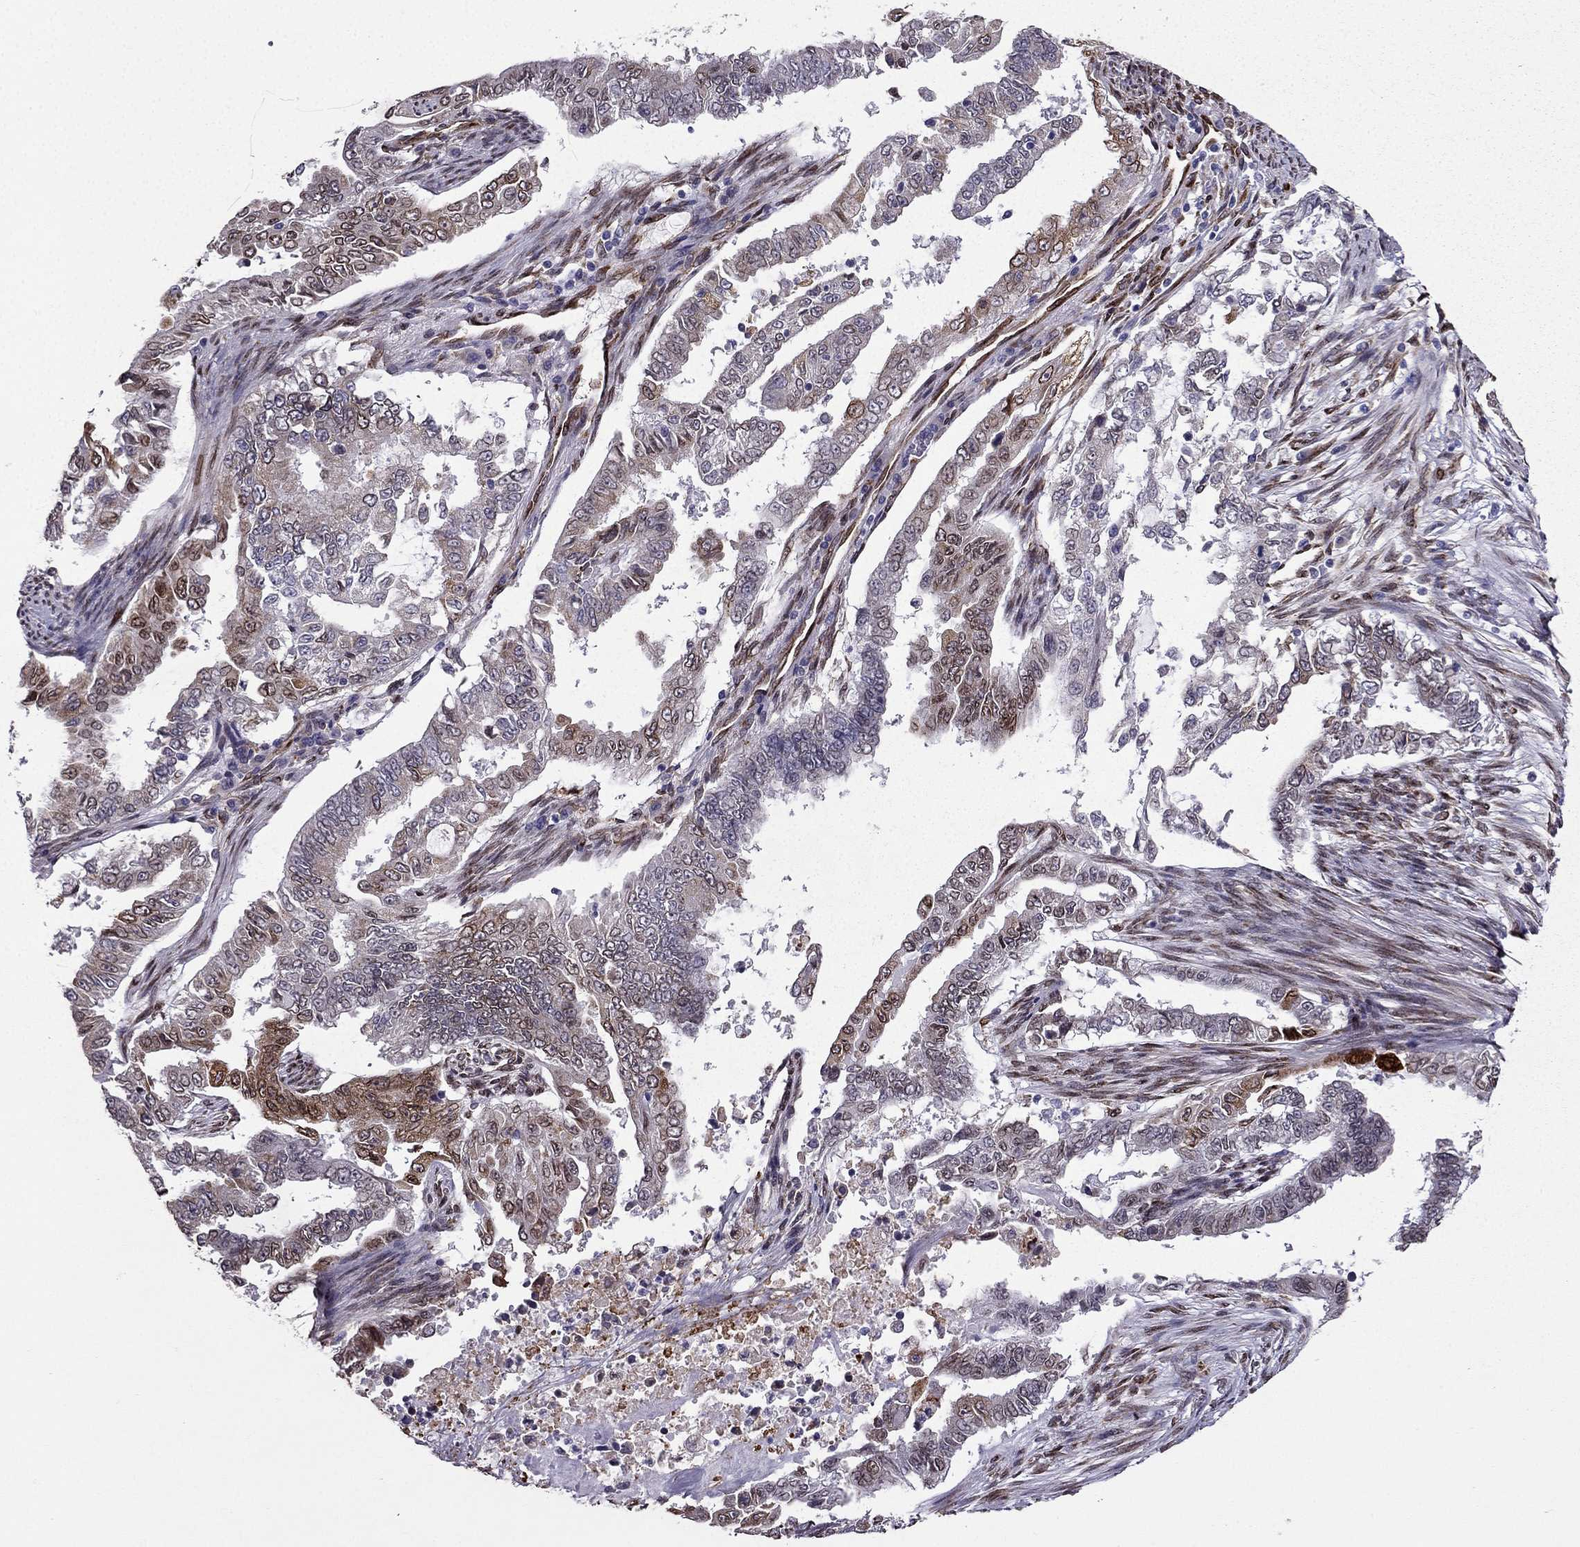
{"staining": {"intensity": "moderate", "quantity": "<25%", "location": "cytoplasmic/membranous"}, "tissue": "endometrial cancer", "cell_type": "Tumor cells", "image_type": "cancer", "snomed": [{"axis": "morphology", "description": "Adenocarcinoma, NOS"}, {"axis": "topography", "description": "Uterus"}], "caption": "Tumor cells exhibit low levels of moderate cytoplasmic/membranous staining in approximately <25% of cells in endometrial adenocarcinoma.", "gene": "IKBIP", "patient": {"sex": "female", "age": 59}}